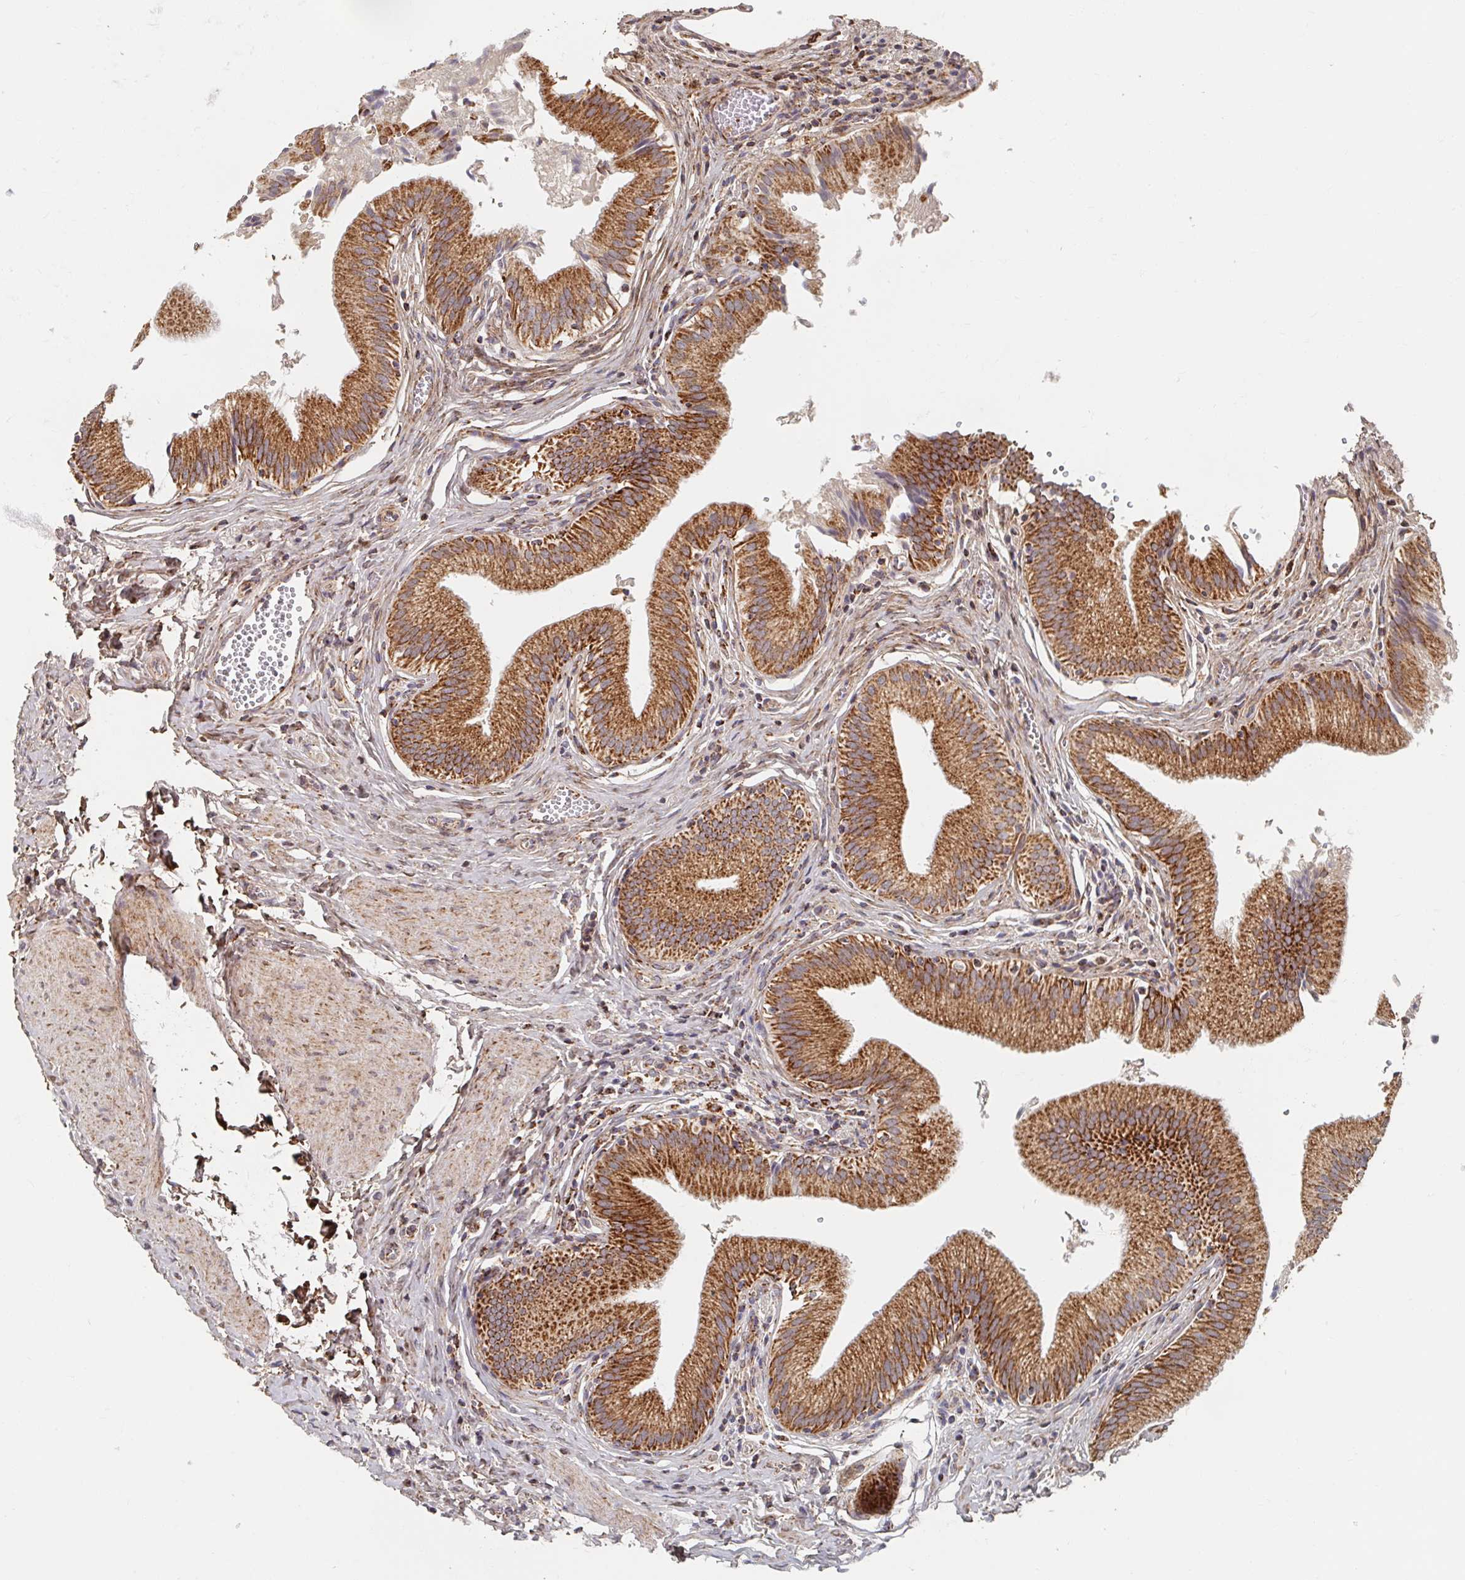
{"staining": {"intensity": "strong", "quantity": ">75%", "location": "cytoplasmic/membranous"}, "tissue": "gallbladder", "cell_type": "Glandular cells", "image_type": "normal", "snomed": [{"axis": "morphology", "description": "Normal tissue, NOS"}, {"axis": "topography", "description": "Gallbladder"}, {"axis": "topography", "description": "Peripheral nerve tissue"}], "caption": "Gallbladder was stained to show a protein in brown. There is high levels of strong cytoplasmic/membranous expression in about >75% of glandular cells. Using DAB (3,3'-diaminobenzidine) (brown) and hematoxylin (blue) stains, captured at high magnification using brightfield microscopy.", "gene": "MAVS", "patient": {"sex": "male", "age": 17}}